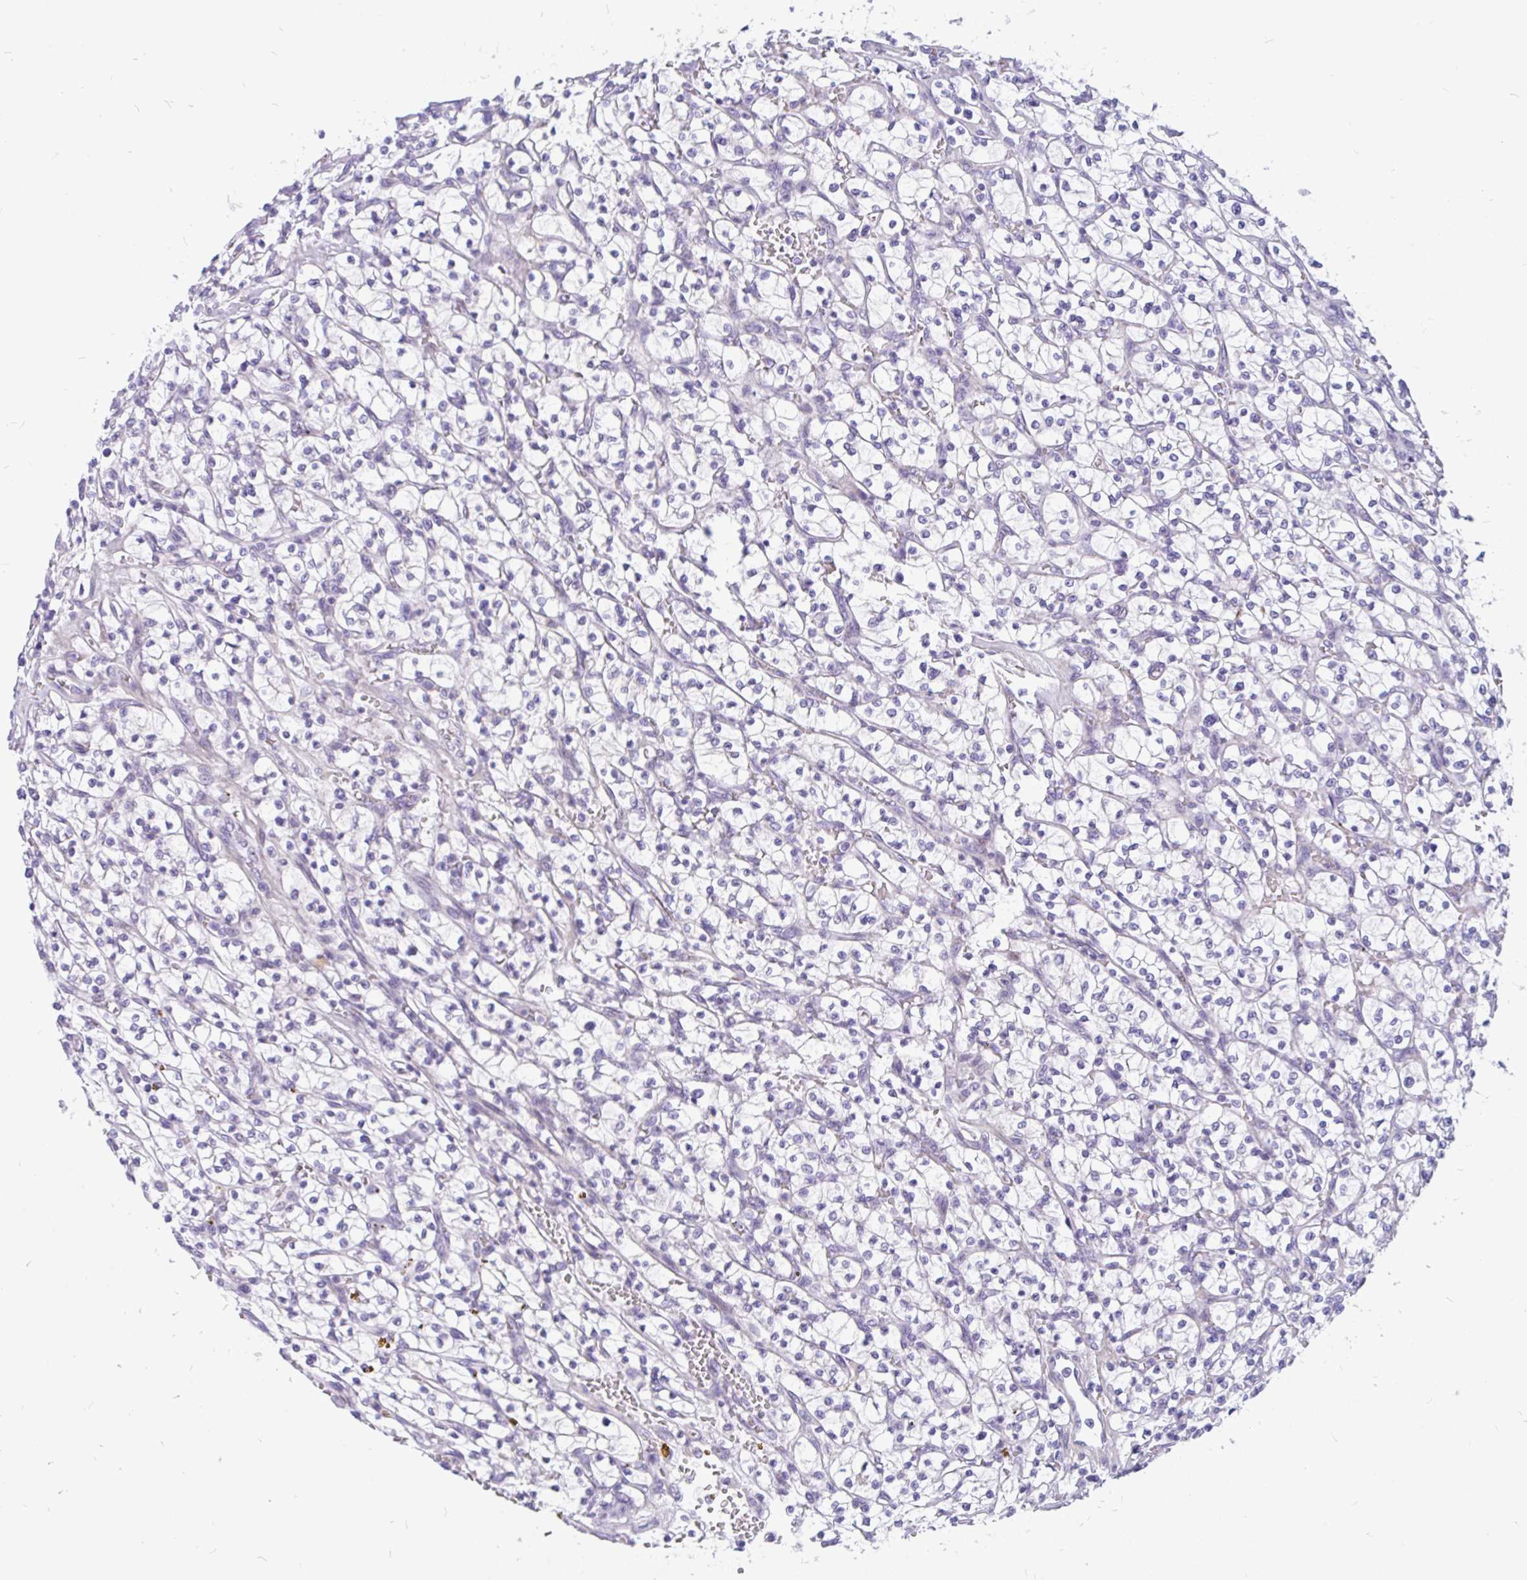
{"staining": {"intensity": "negative", "quantity": "none", "location": "none"}, "tissue": "renal cancer", "cell_type": "Tumor cells", "image_type": "cancer", "snomed": [{"axis": "morphology", "description": "Adenocarcinoma, NOS"}, {"axis": "topography", "description": "Kidney"}], "caption": "Immunohistochemistry histopathology image of human renal cancer (adenocarcinoma) stained for a protein (brown), which exhibits no staining in tumor cells. The staining was performed using DAB to visualize the protein expression in brown, while the nuclei were stained in blue with hematoxylin (Magnification: 20x).", "gene": "KIAA2013", "patient": {"sex": "female", "age": 64}}